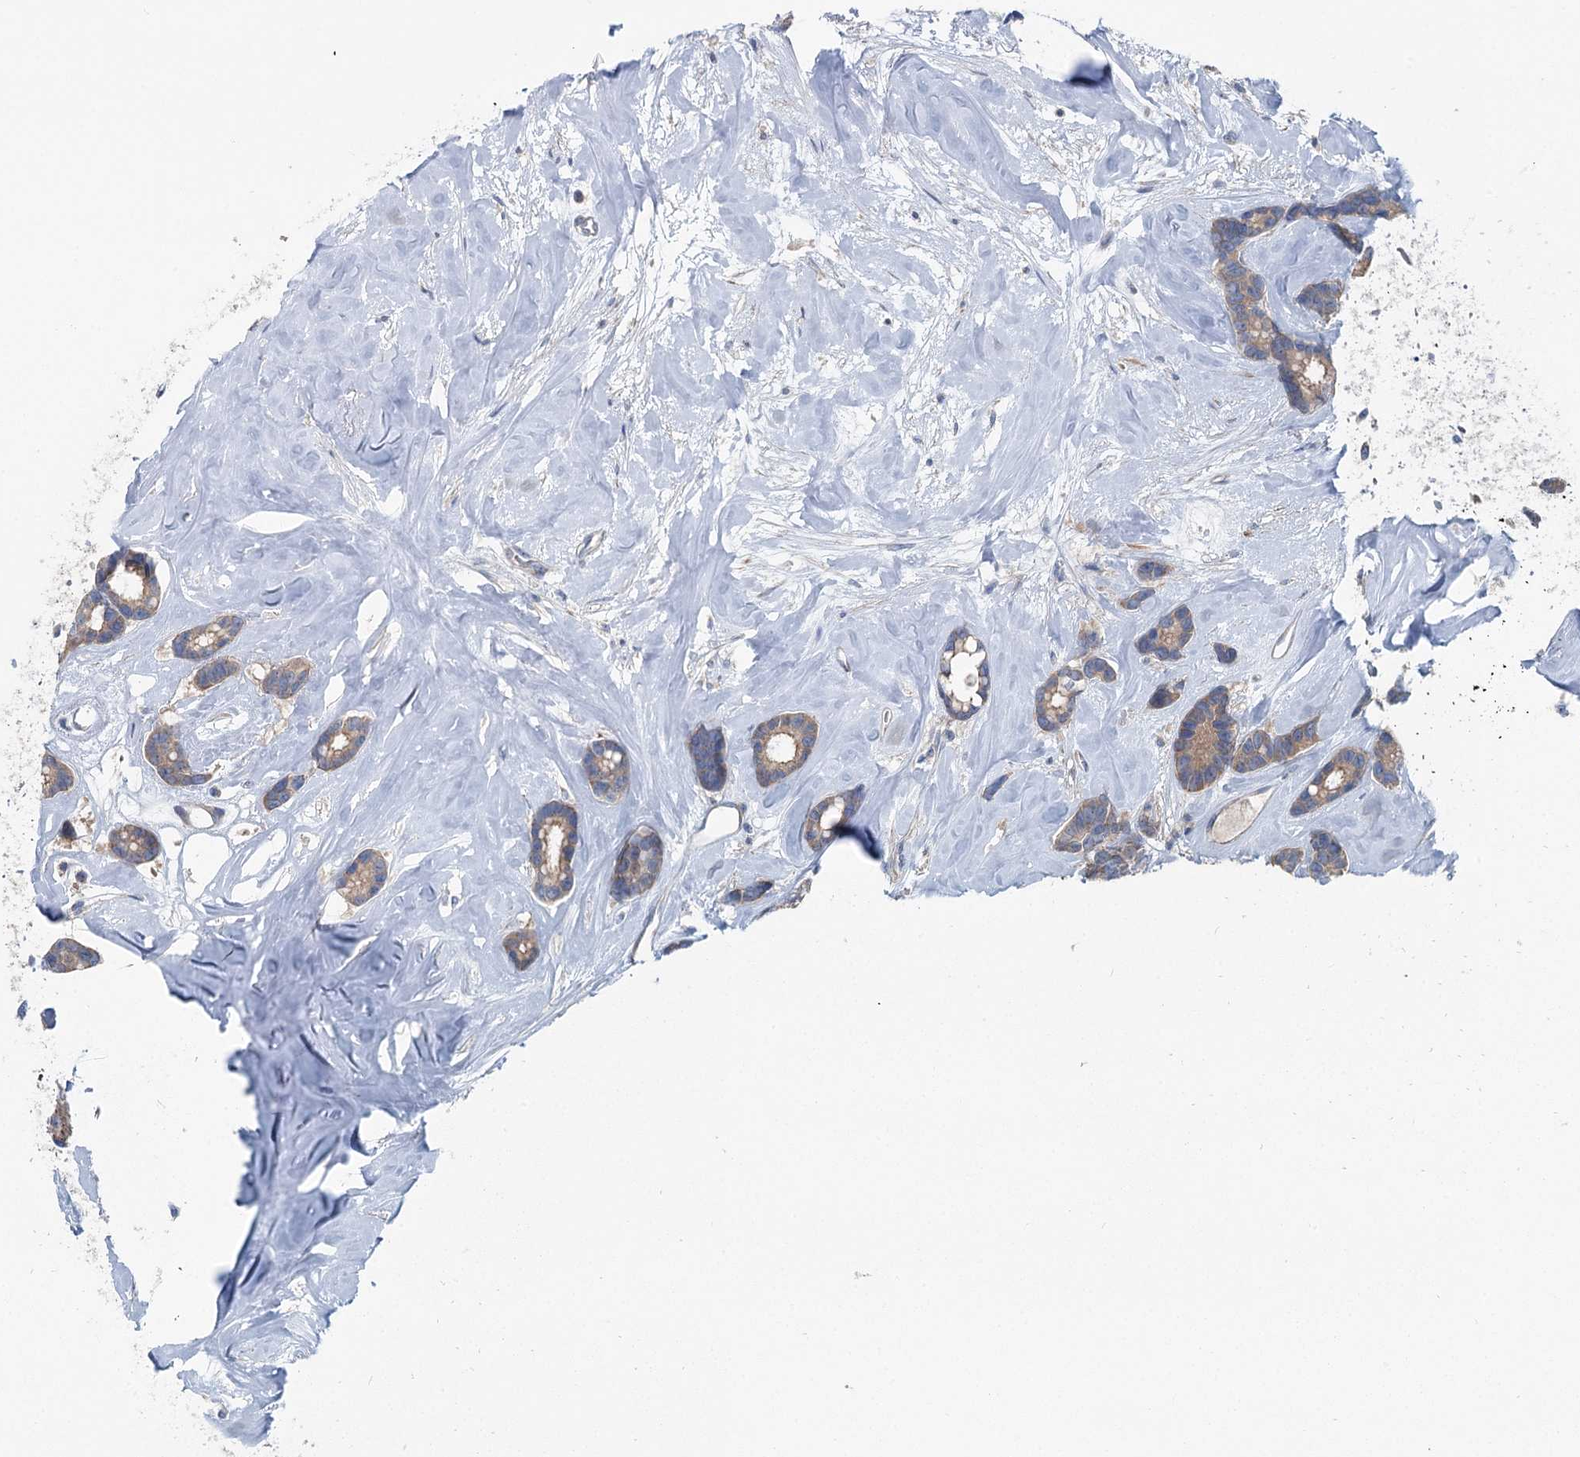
{"staining": {"intensity": "weak", "quantity": ">75%", "location": "cytoplasmic/membranous"}, "tissue": "breast cancer", "cell_type": "Tumor cells", "image_type": "cancer", "snomed": [{"axis": "morphology", "description": "Duct carcinoma"}, {"axis": "topography", "description": "Breast"}], "caption": "Breast cancer stained with a brown dye shows weak cytoplasmic/membranous positive expression in approximately >75% of tumor cells.", "gene": "MARK2", "patient": {"sex": "female", "age": 87}}